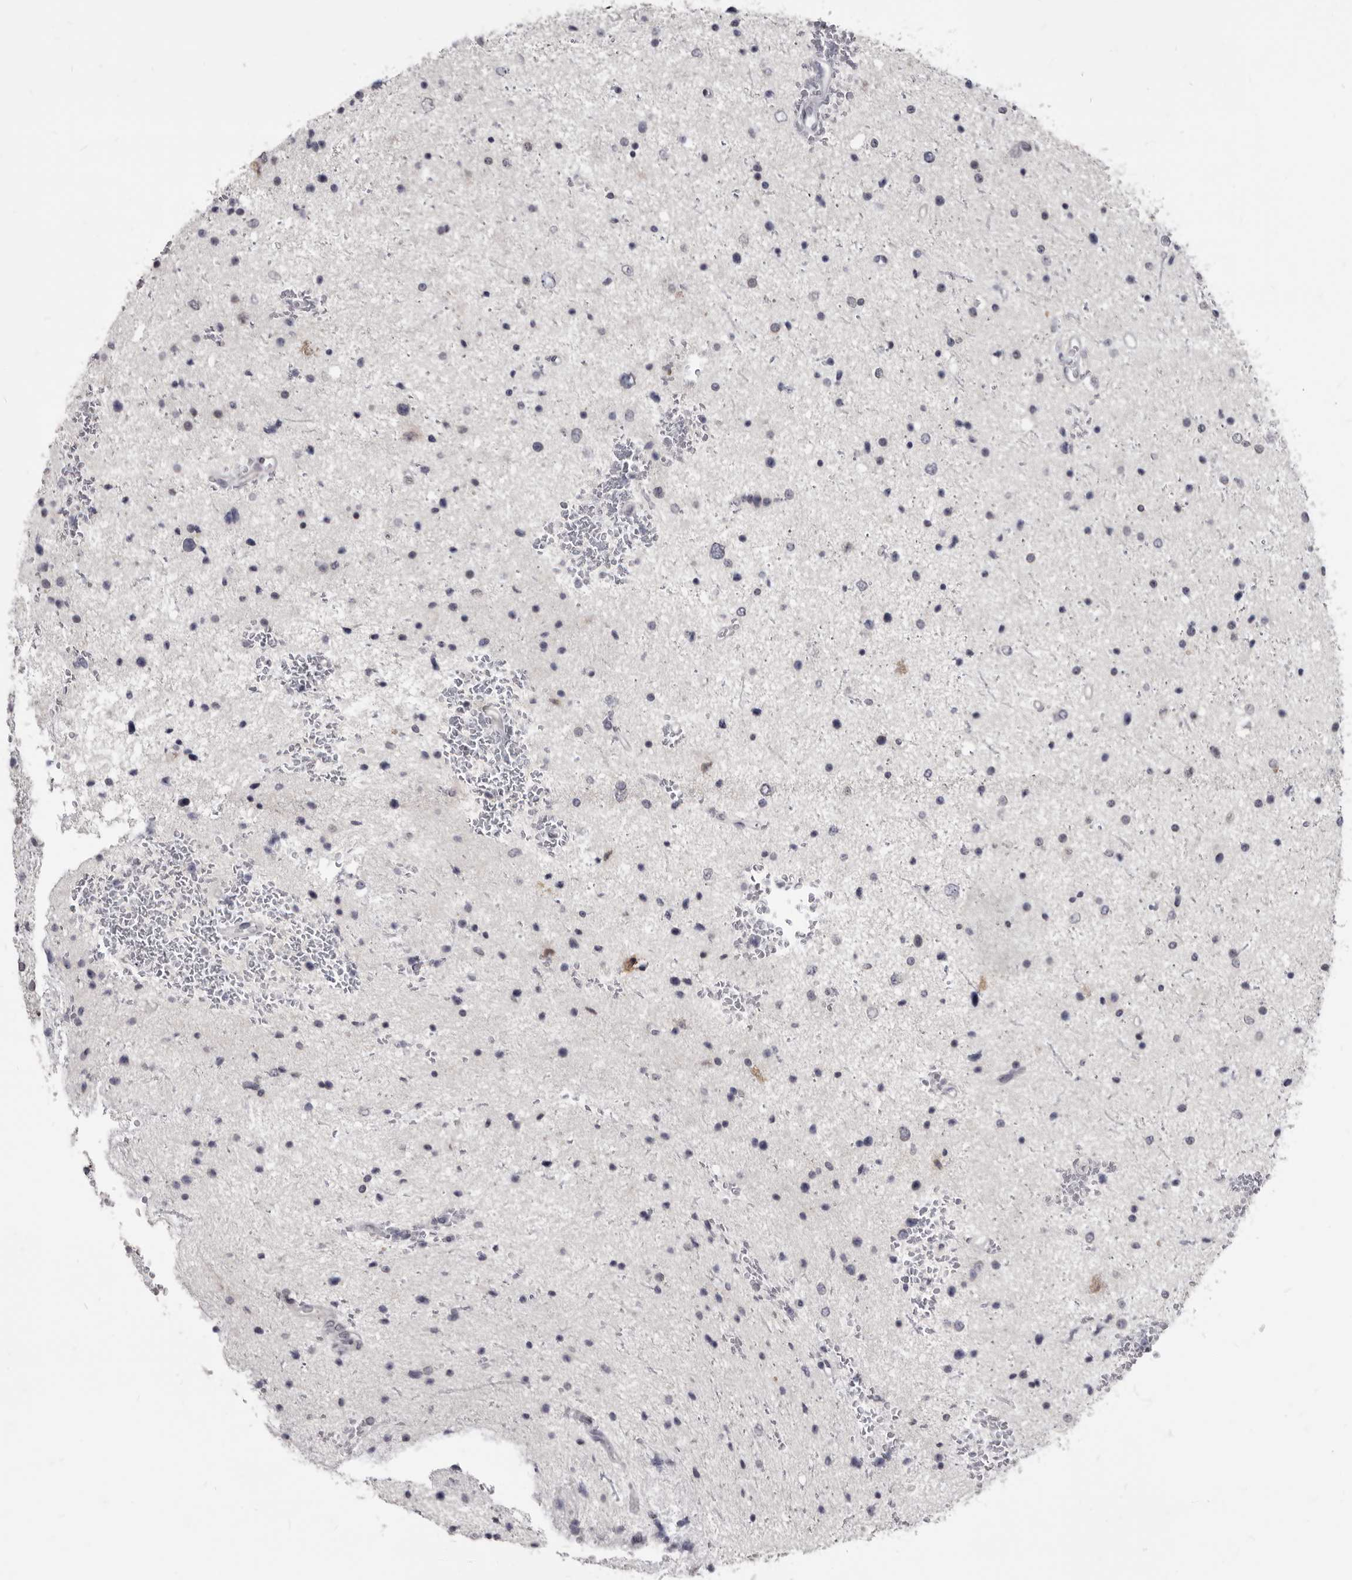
{"staining": {"intensity": "negative", "quantity": "none", "location": "none"}, "tissue": "glioma", "cell_type": "Tumor cells", "image_type": "cancer", "snomed": [{"axis": "morphology", "description": "Glioma, malignant, Low grade"}, {"axis": "topography", "description": "Cerebral cortex"}], "caption": "Protein analysis of malignant glioma (low-grade) demonstrates no significant positivity in tumor cells.", "gene": "SULT1E1", "patient": {"sex": "female", "age": 39}}